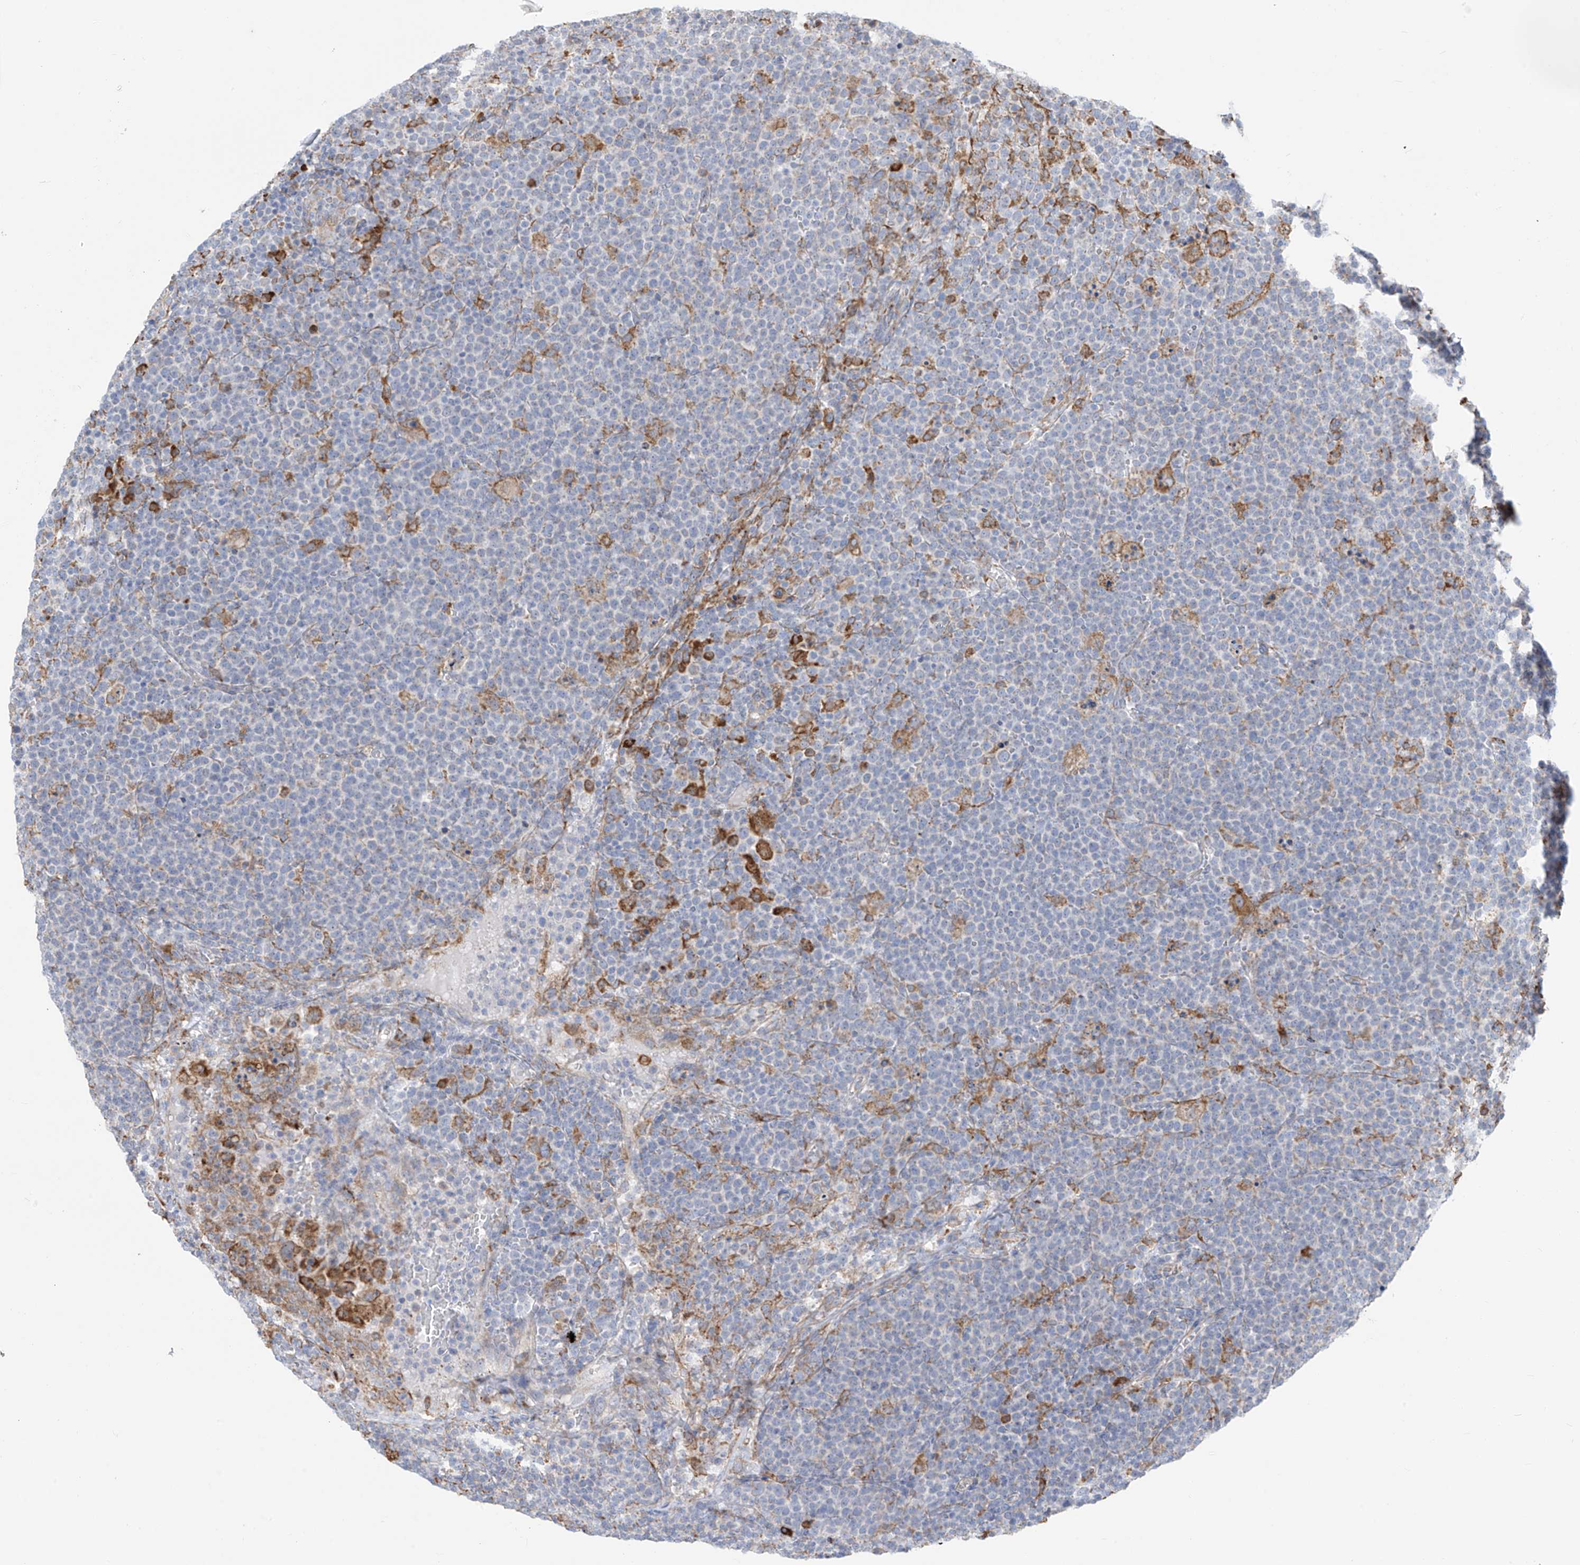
{"staining": {"intensity": "negative", "quantity": "none", "location": "none"}, "tissue": "lymphoma", "cell_type": "Tumor cells", "image_type": "cancer", "snomed": [{"axis": "morphology", "description": "Malignant lymphoma, non-Hodgkin's type, High grade"}, {"axis": "topography", "description": "Lymph node"}], "caption": "A high-resolution photomicrograph shows immunohistochemistry (IHC) staining of lymphoma, which exhibits no significant positivity in tumor cells.", "gene": "ZNF354C", "patient": {"sex": "male", "age": 61}}